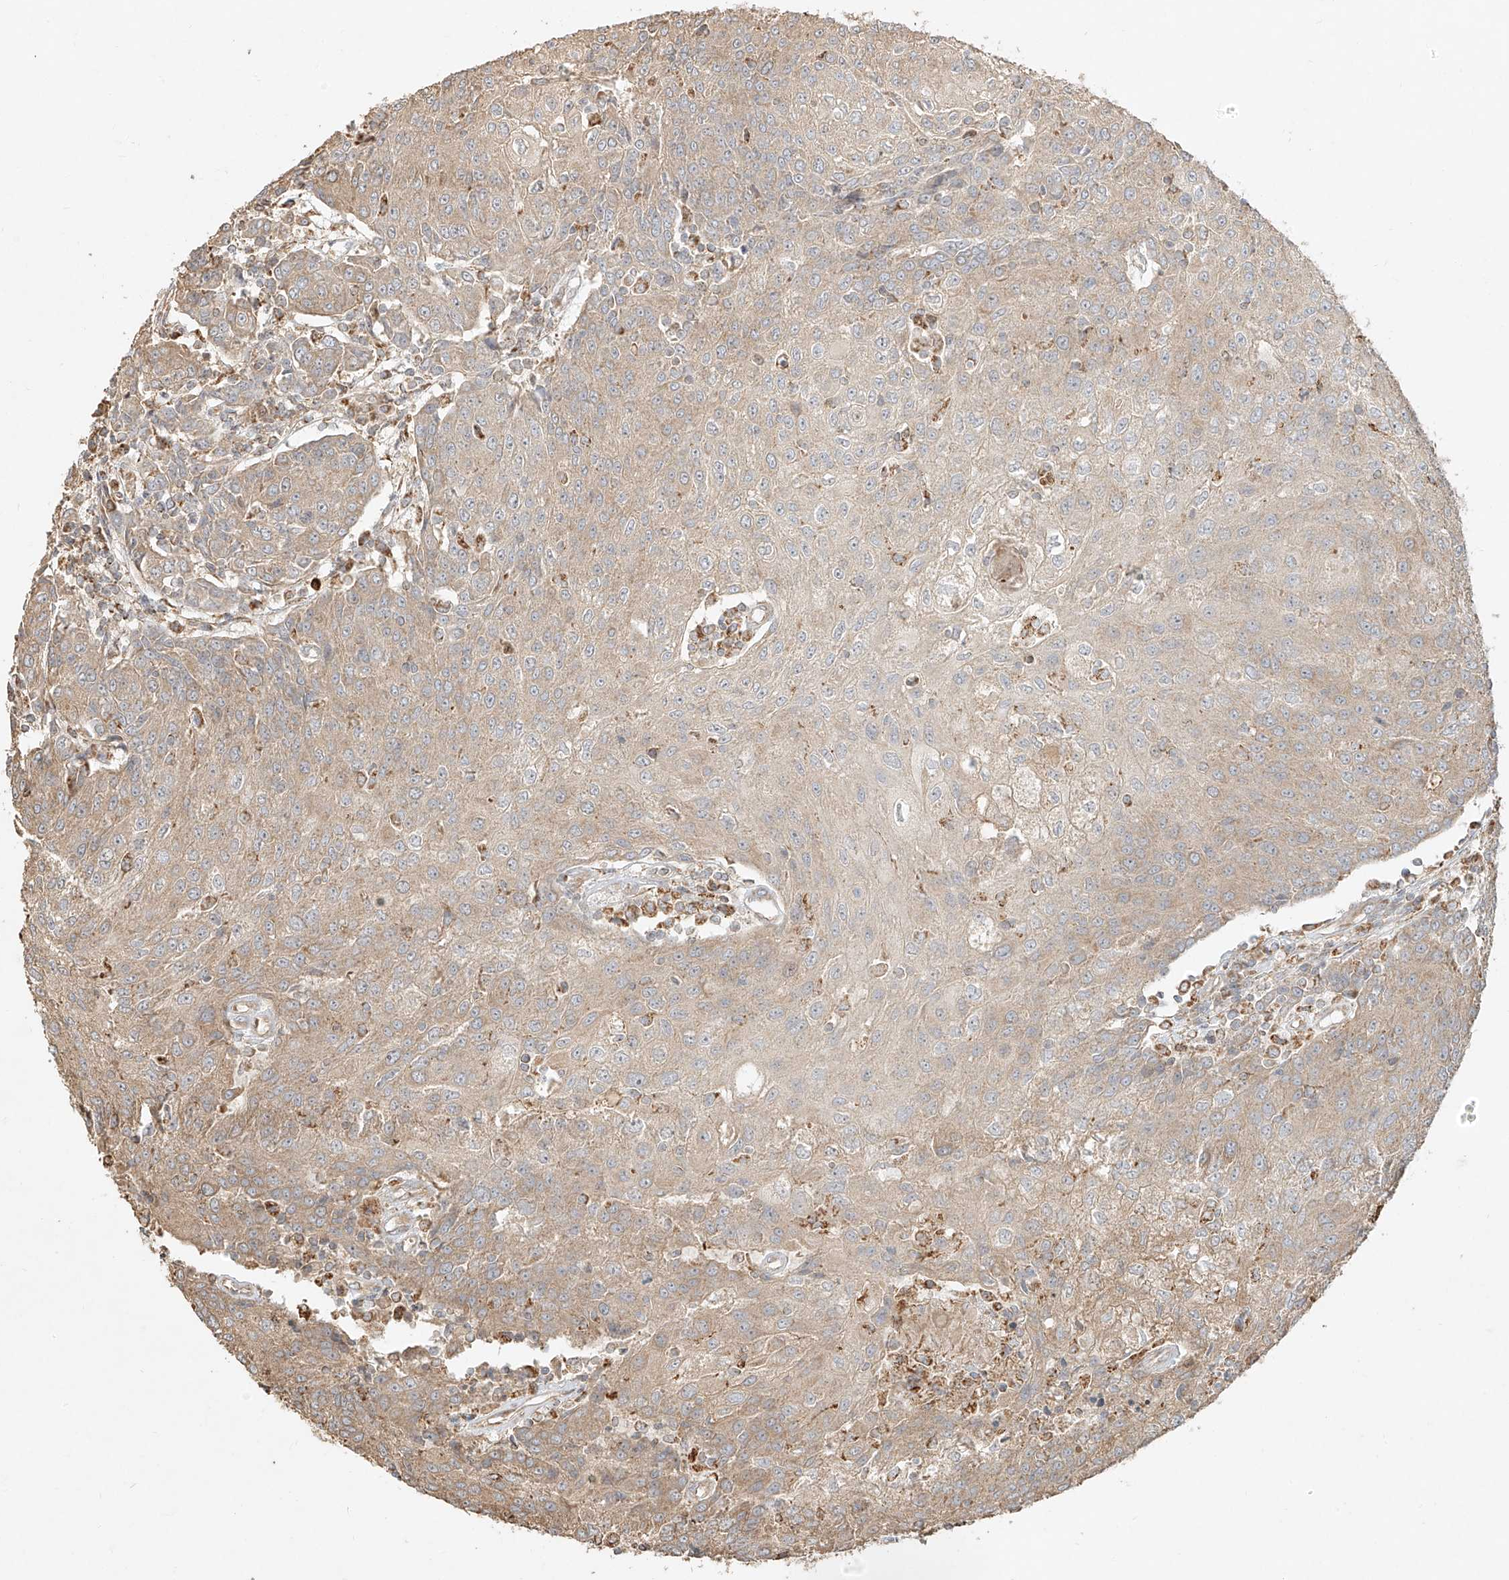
{"staining": {"intensity": "weak", "quantity": "25%-75%", "location": "cytoplasmic/membranous"}, "tissue": "urothelial cancer", "cell_type": "Tumor cells", "image_type": "cancer", "snomed": [{"axis": "morphology", "description": "Urothelial carcinoma, High grade"}, {"axis": "topography", "description": "Urinary bladder"}], "caption": "A brown stain shows weak cytoplasmic/membranous staining of a protein in urothelial carcinoma (high-grade) tumor cells.", "gene": "EFNB1", "patient": {"sex": "female", "age": 85}}